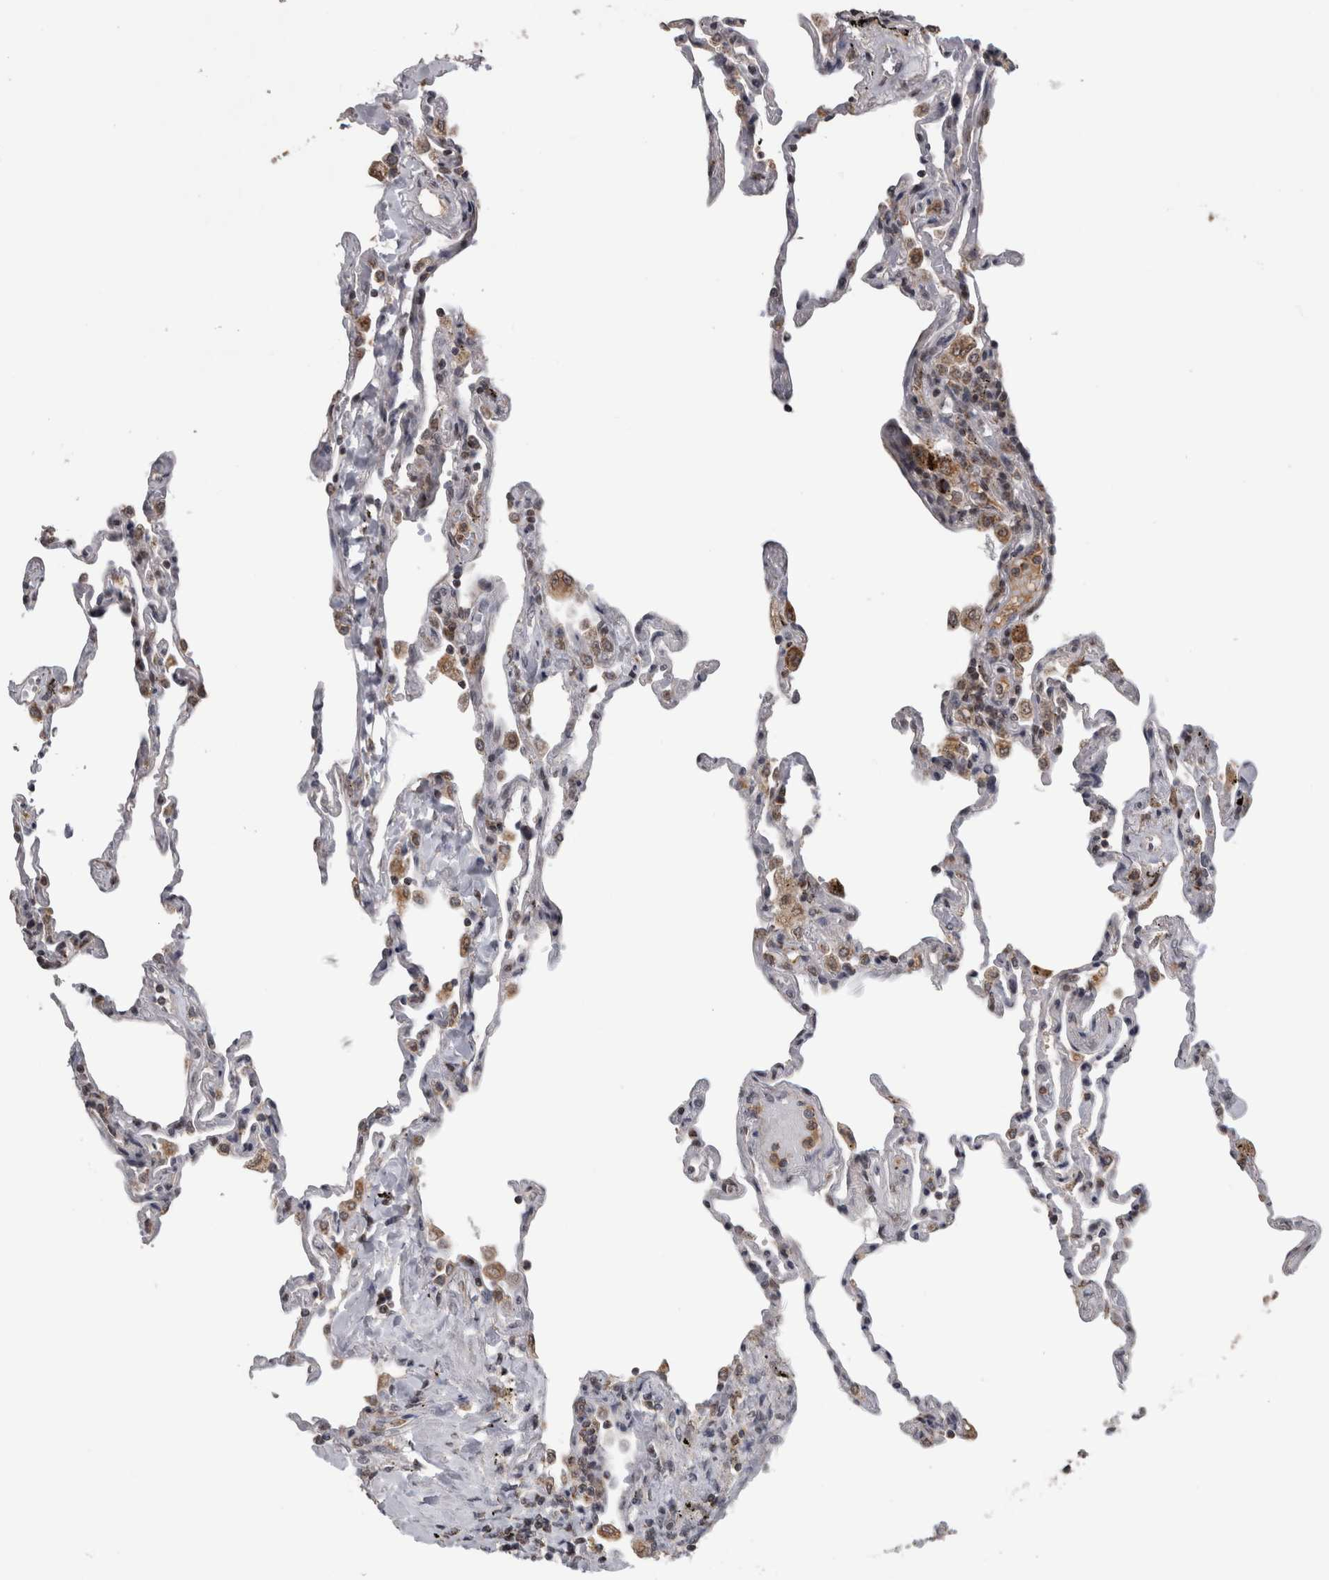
{"staining": {"intensity": "weak", "quantity": "<25%", "location": "cytoplasmic/membranous"}, "tissue": "lung", "cell_type": "Alveolar cells", "image_type": "normal", "snomed": [{"axis": "morphology", "description": "Normal tissue, NOS"}, {"axis": "topography", "description": "Lung"}], "caption": "This is an immunohistochemistry (IHC) histopathology image of normal human lung. There is no staining in alveolar cells.", "gene": "OR2K2", "patient": {"sex": "male", "age": 59}}